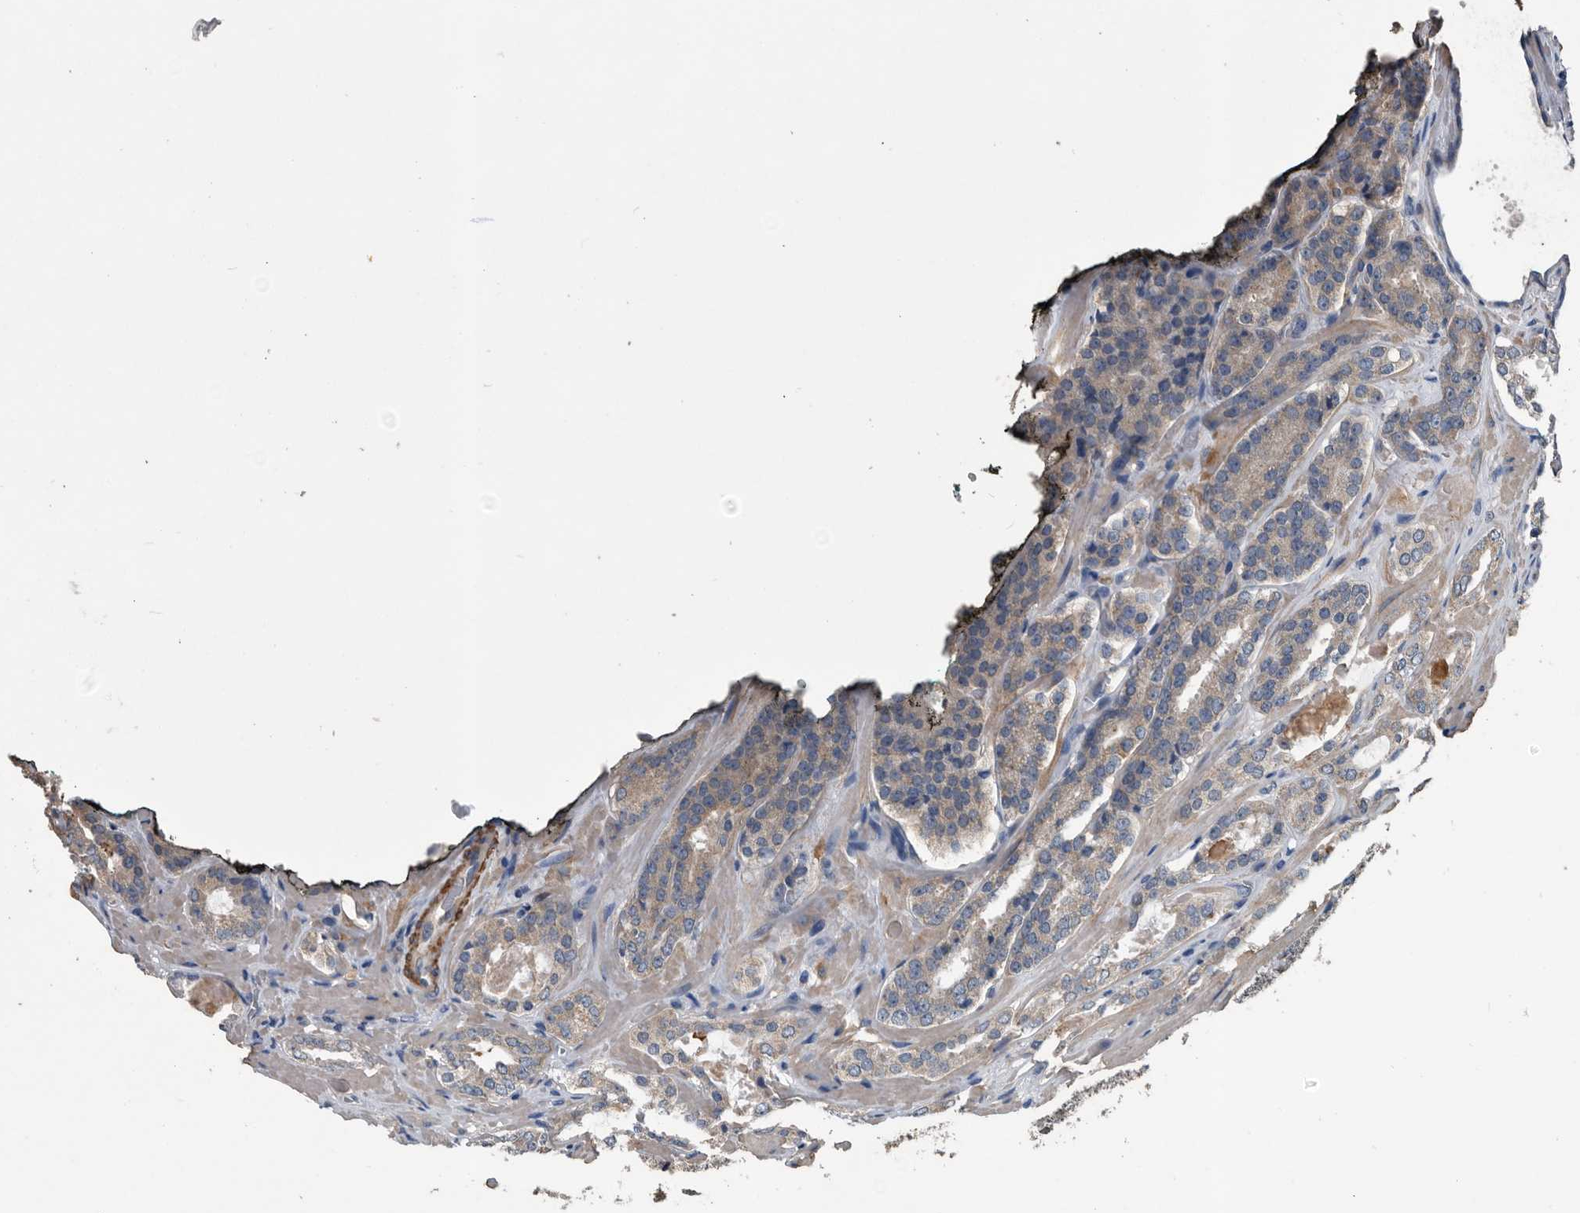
{"staining": {"intensity": "weak", "quantity": ">75%", "location": "cytoplasmic/membranous"}, "tissue": "prostate cancer", "cell_type": "Tumor cells", "image_type": "cancer", "snomed": [{"axis": "morphology", "description": "Adenocarcinoma, High grade"}, {"axis": "topography", "description": "Prostate"}], "caption": "Weak cytoplasmic/membranous protein expression is seen in approximately >75% of tumor cells in prostate cancer (adenocarcinoma (high-grade)). (DAB IHC, brown staining for protein, blue staining for nuclei).", "gene": "NRBP1", "patient": {"sex": "male", "age": 60}}